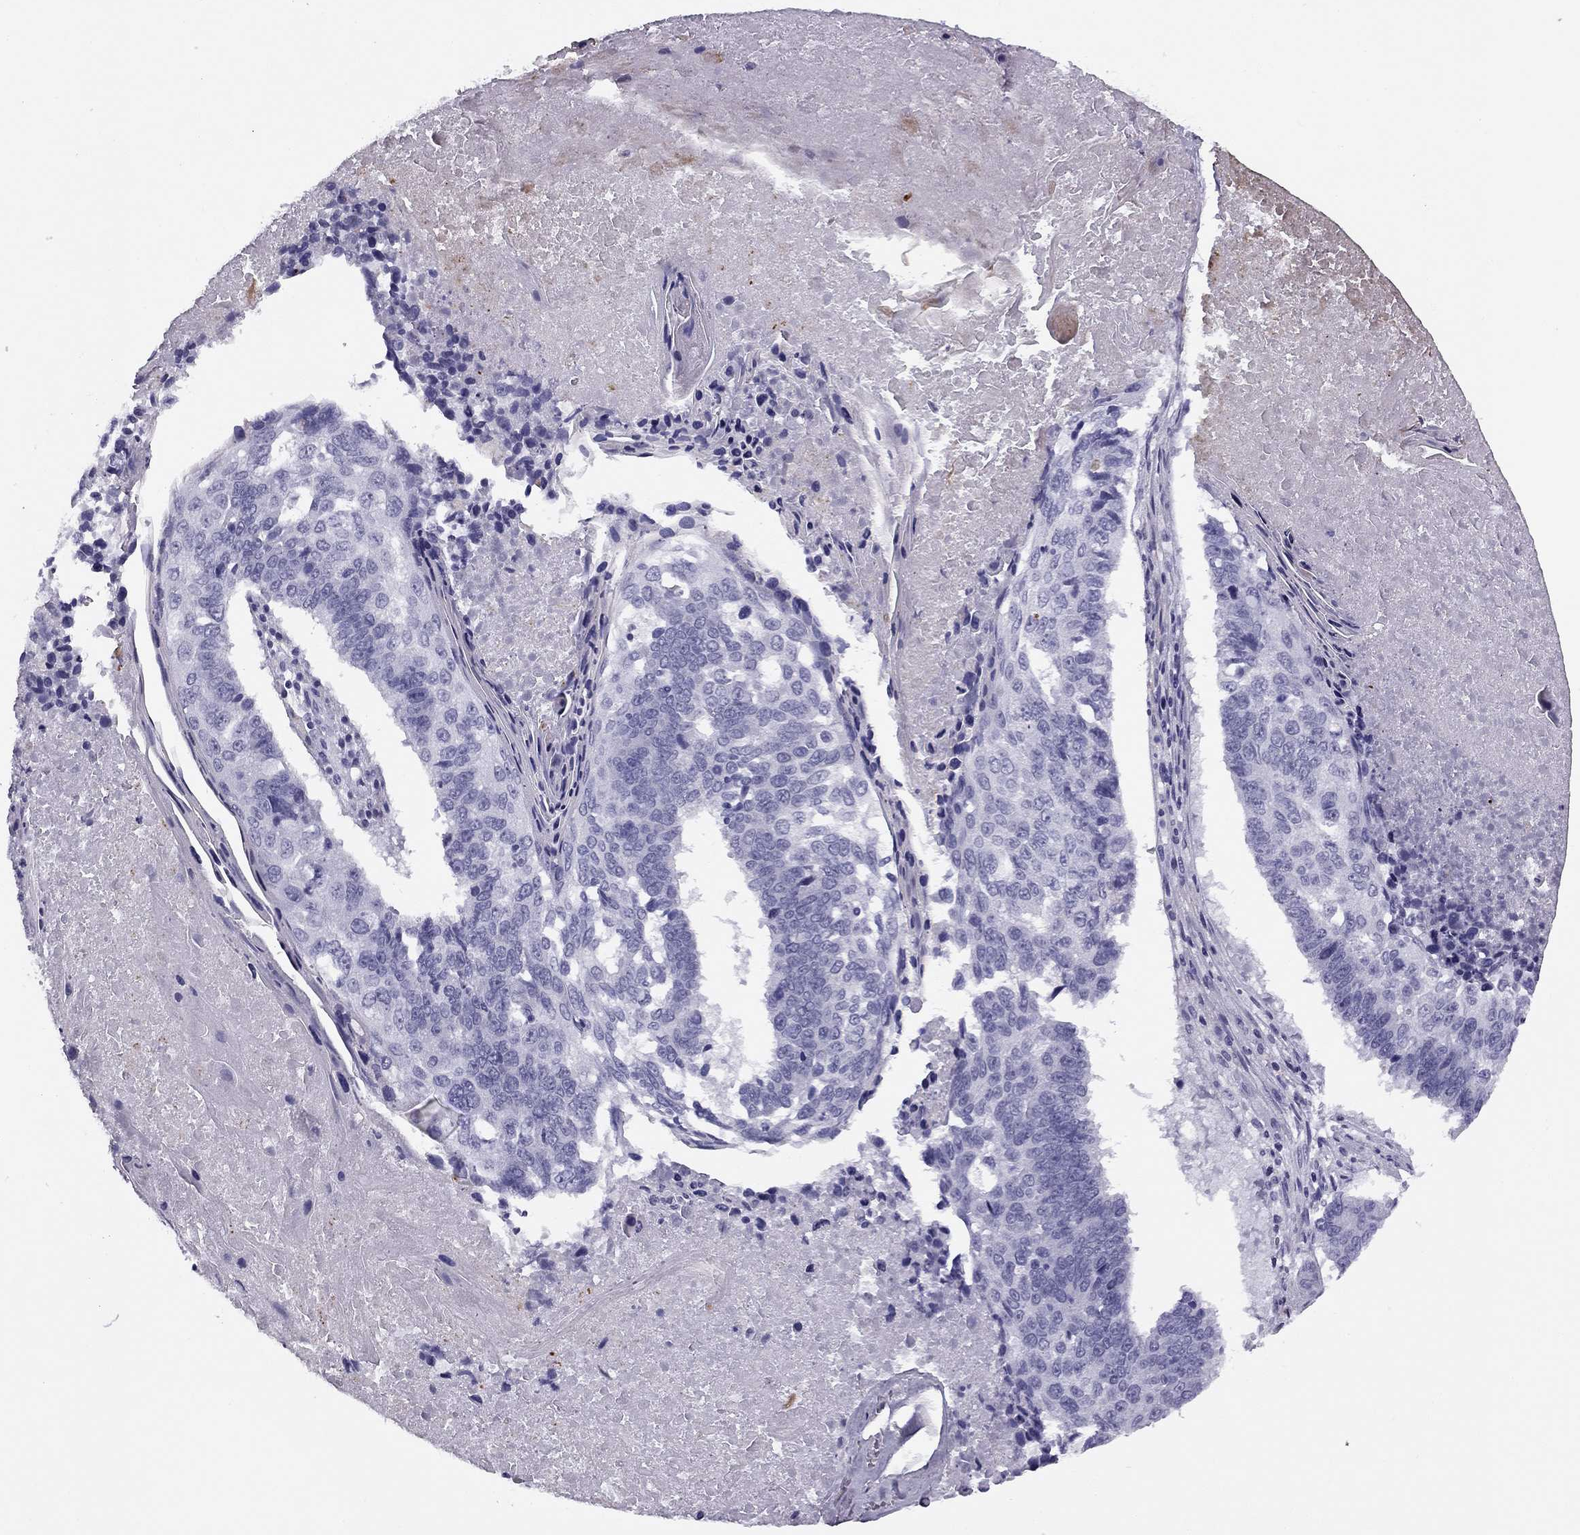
{"staining": {"intensity": "negative", "quantity": "none", "location": "none"}, "tissue": "lung cancer", "cell_type": "Tumor cells", "image_type": "cancer", "snomed": [{"axis": "morphology", "description": "Squamous cell carcinoma, NOS"}, {"axis": "topography", "description": "Lung"}], "caption": "There is no significant staining in tumor cells of lung cancer (squamous cell carcinoma).", "gene": "MC5R", "patient": {"sex": "male", "age": 73}}